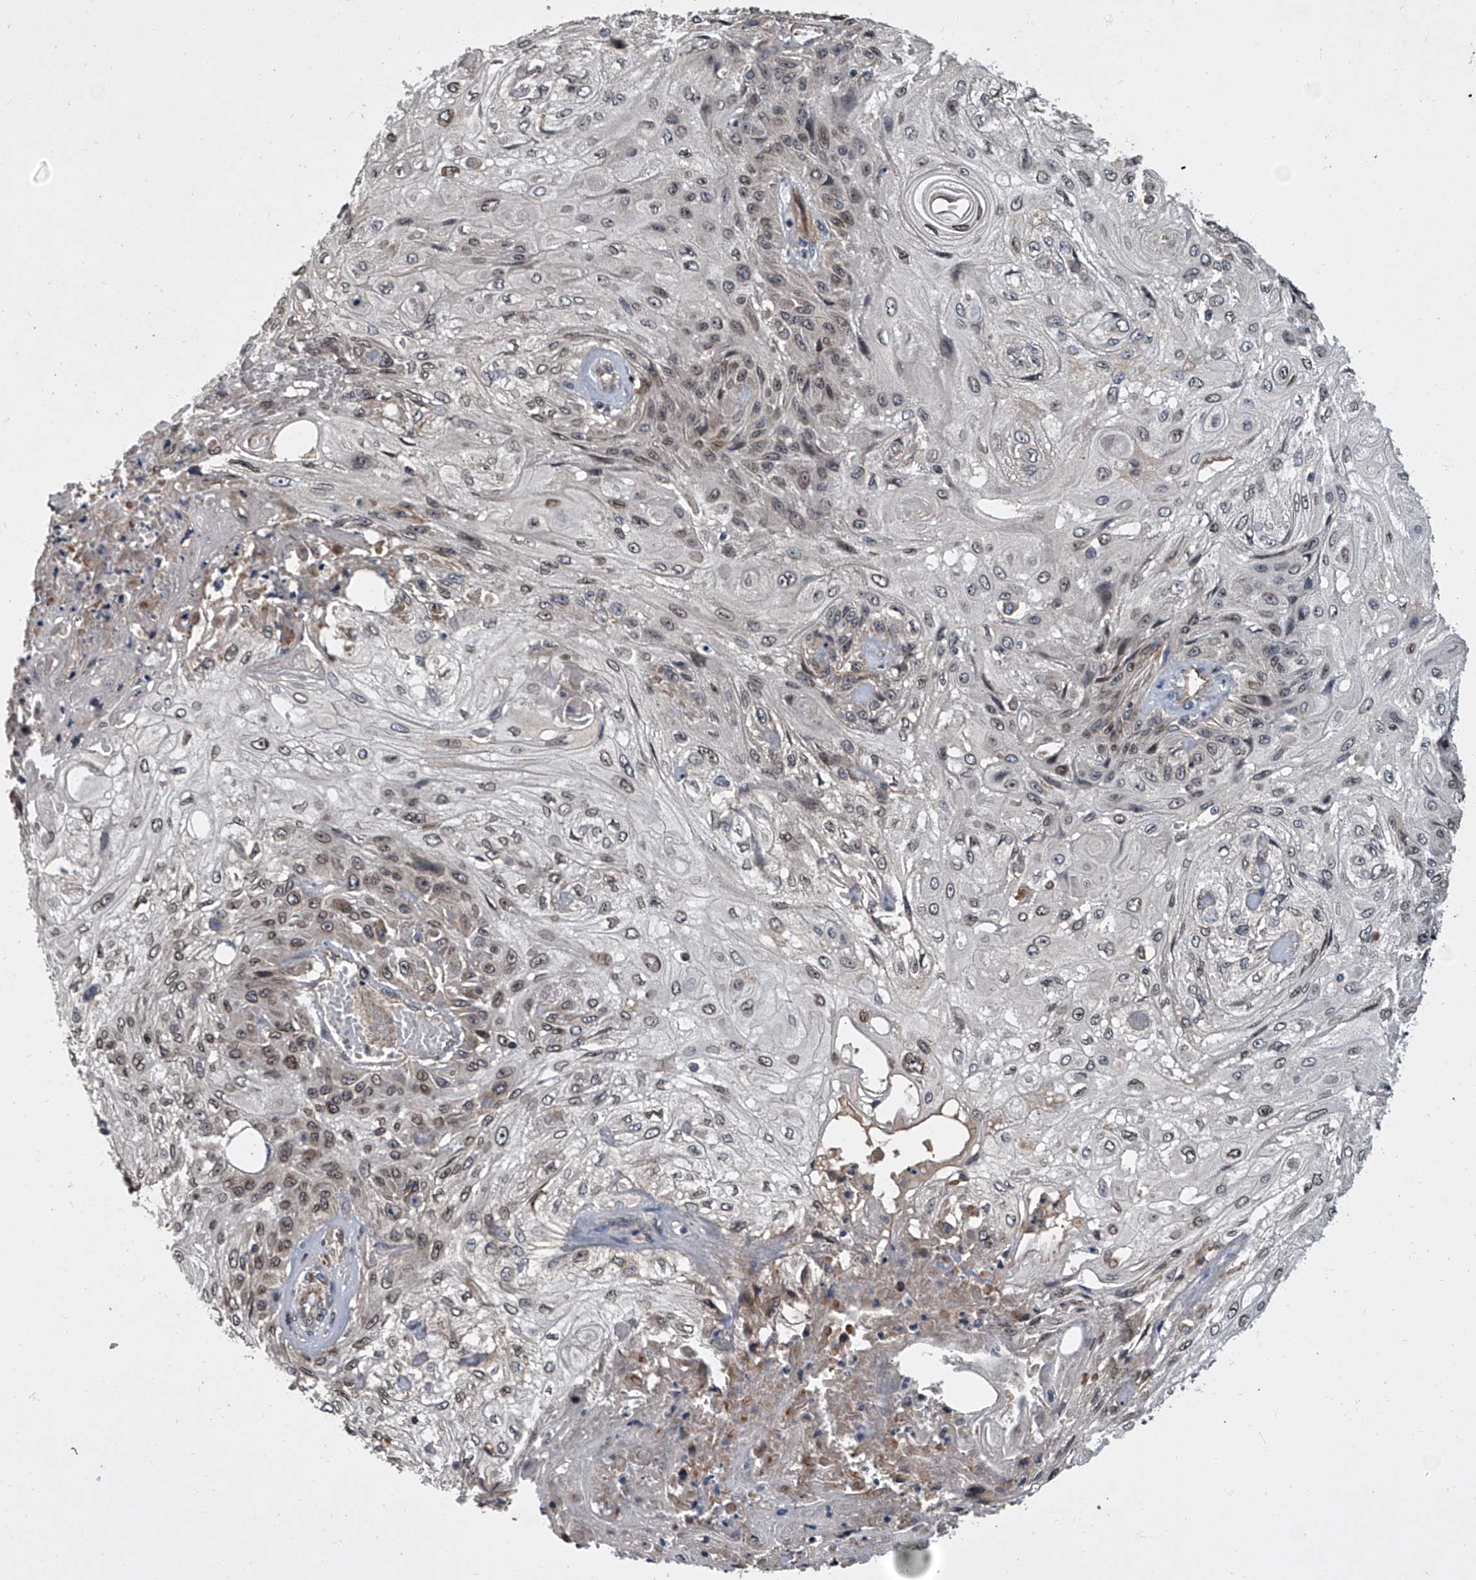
{"staining": {"intensity": "weak", "quantity": ">75%", "location": "cytoplasmic/membranous,nuclear"}, "tissue": "skin cancer", "cell_type": "Tumor cells", "image_type": "cancer", "snomed": [{"axis": "morphology", "description": "Squamous cell carcinoma, NOS"}, {"axis": "morphology", "description": "Squamous cell carcinoma, metastatic, NOS"}, {"axis": "topography", "description": "Skin"}, {"axis": "topography", "description": "Lymph node"}], "caption": "Weak cytoplasmic/membranous and nuclear staining for a protein is identified in about >75% of tumor cells of skin cancer (metastatic squamous cell carcinoma) using immunohistochemistry (IHC).", "gene": "LRRC8C", "patient": {"sex": "male", "age": 75}}